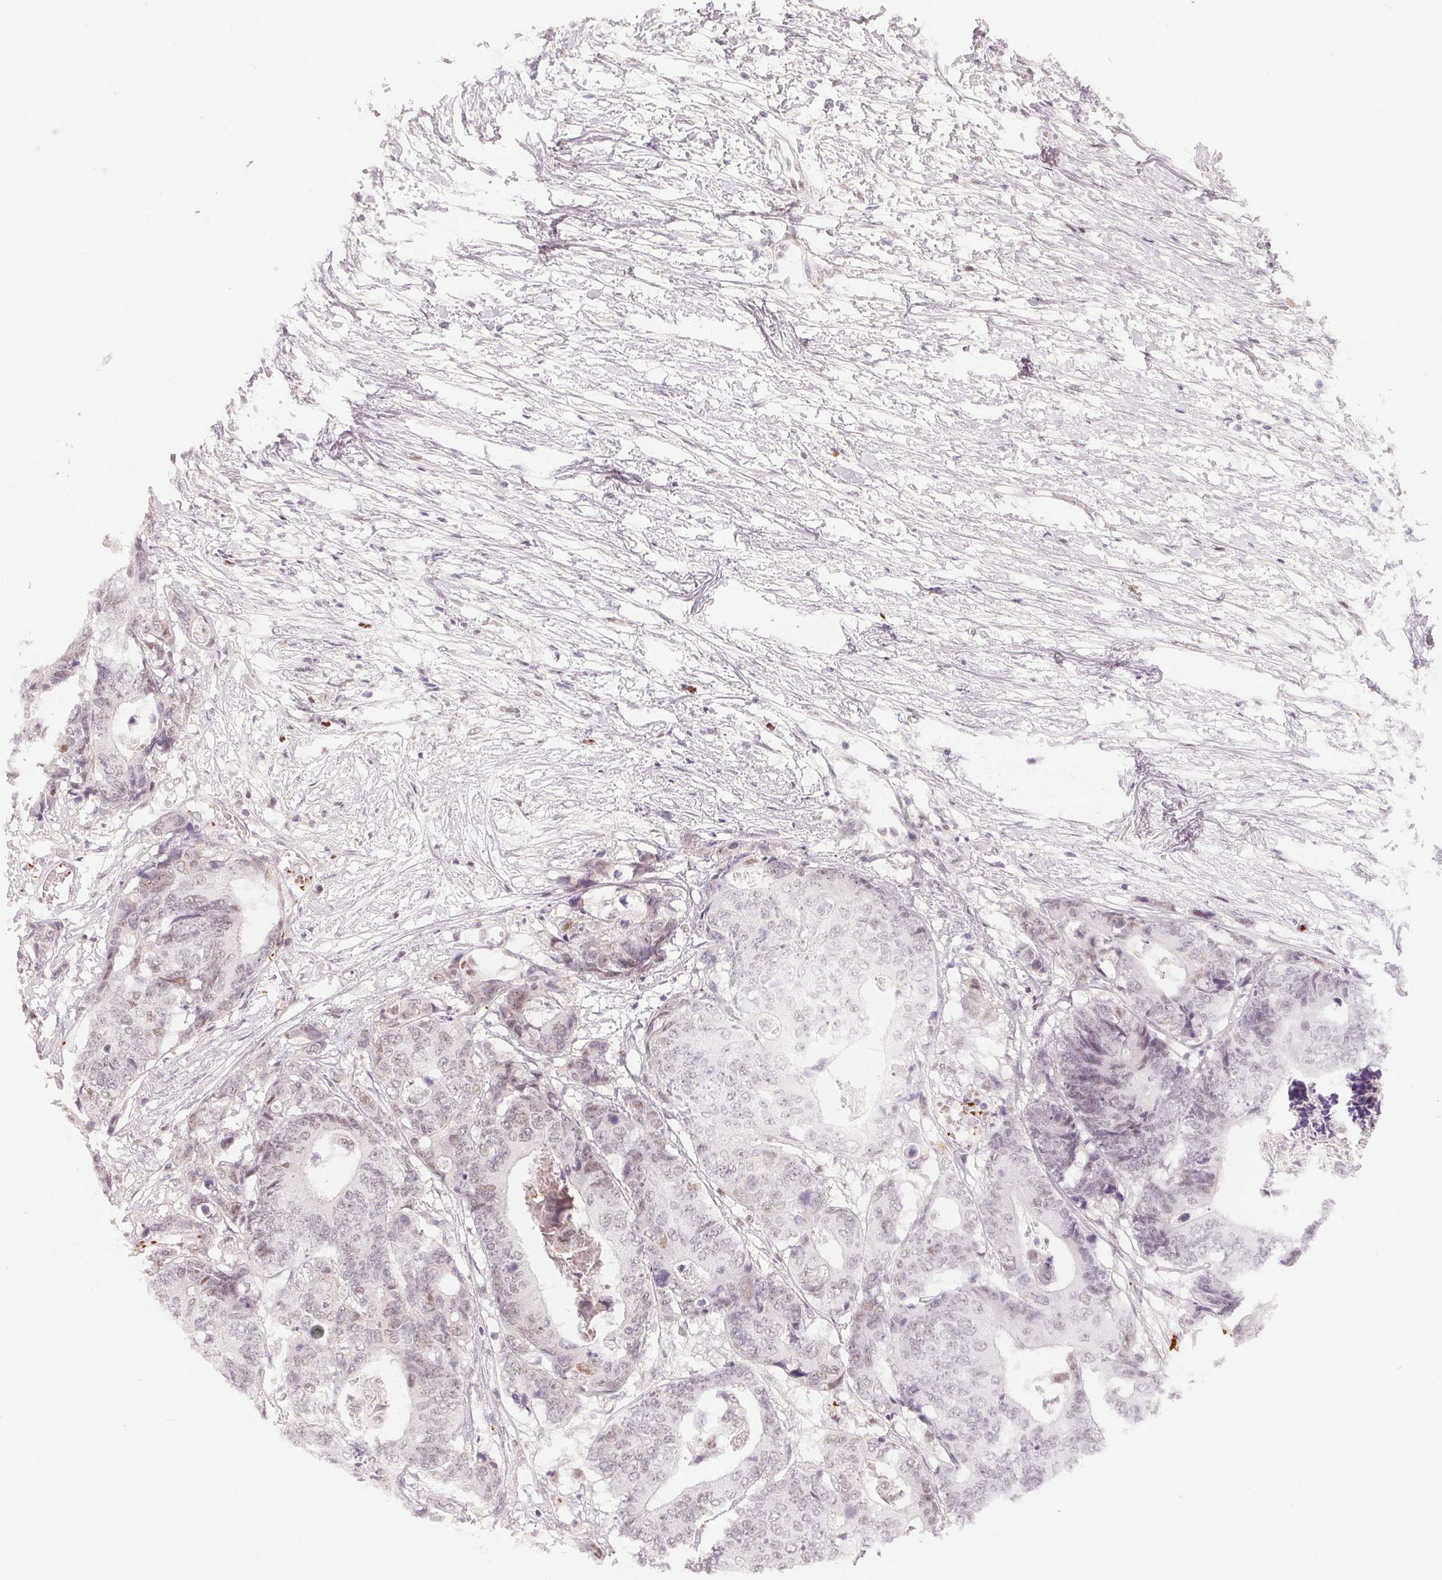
{"staining": {"intensity": "negative", "quantity": "none", "location": "none"}, "tissue": "colorectal cancer", "cell_type": "Tumor cells", "image_type": "cancer", "snomed": [{"axis": "morphology", "description": "Adenocarcinoma, NOS"}, {"axis": "topography", "description": "Colon"}], "caption": "Immunohistochemical staining of human adenocarcinoma (colorectal) demonstrates no significant expression in tumor cells. Brightfield microscopy of immunohistochemistry (IHC) stained with DAB (brown) and hematoxylin (blue), captured at high magnification.", "gene": "ARHGAP22", "patient": {"sex": "female", "age": 48}}